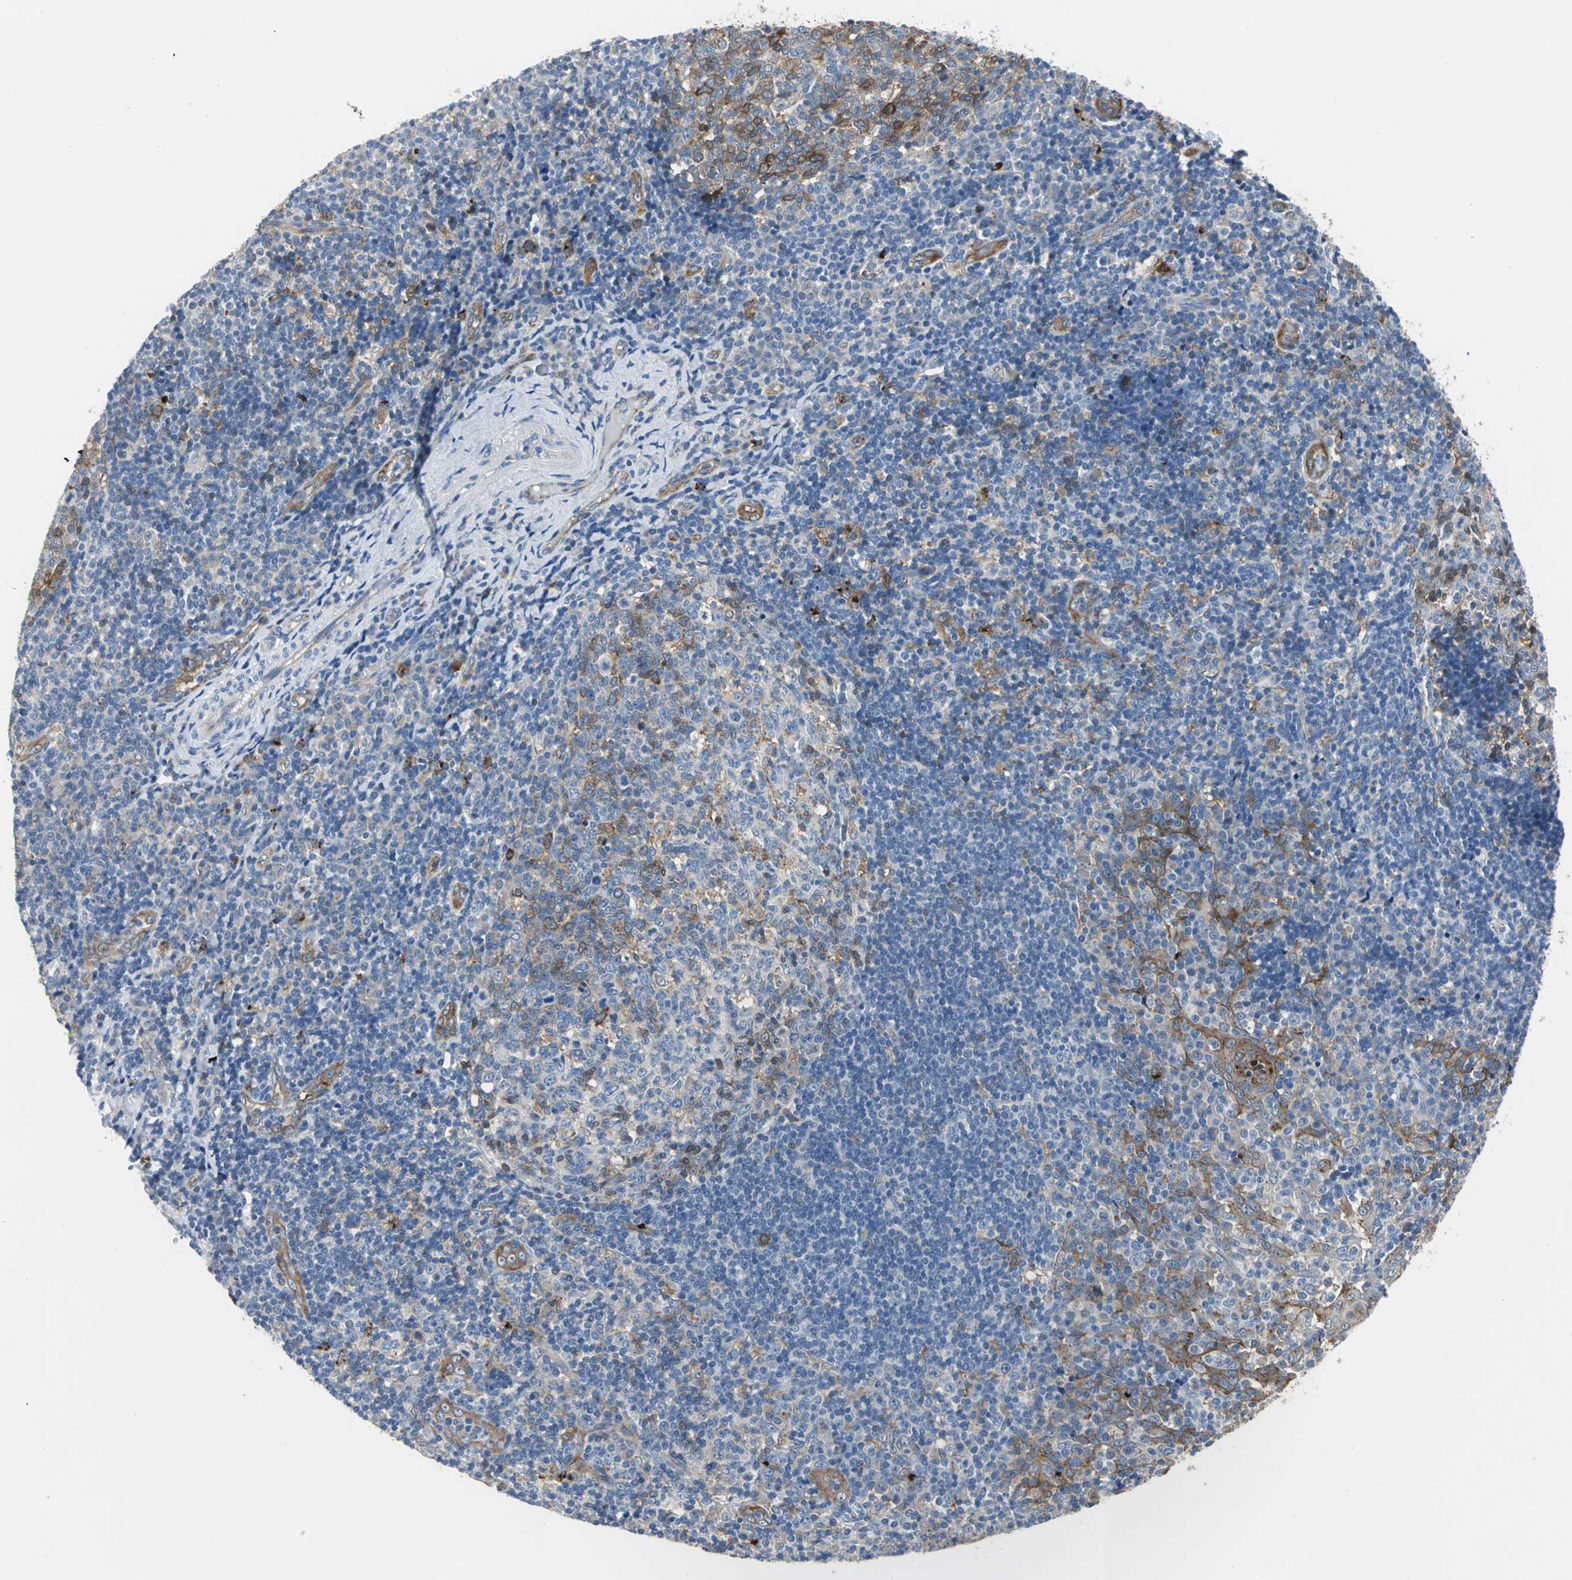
{"staining": {"intensity": "moderate", "quantity": "25%-75%", "location": "cytoplasmic/membranous"}, "tissue": "tonsil", "cell_type": "Germinal center cells", "image_type": "normal", "snomed": [{"axis": "morphology", "description": "Normal tissue, NOS"}, {"axis": "topography", "description": "Tonsil"}], "caption": "A histopathology image showing moderate cytoplasmic/membranous staining in approximately 25%-75% of germinal center cells in benign tonsil, as visualized by brown immunohistochemical staining.", "gene": "ENSG00000285130", "patient": {"sex": "female", "age": 40}}